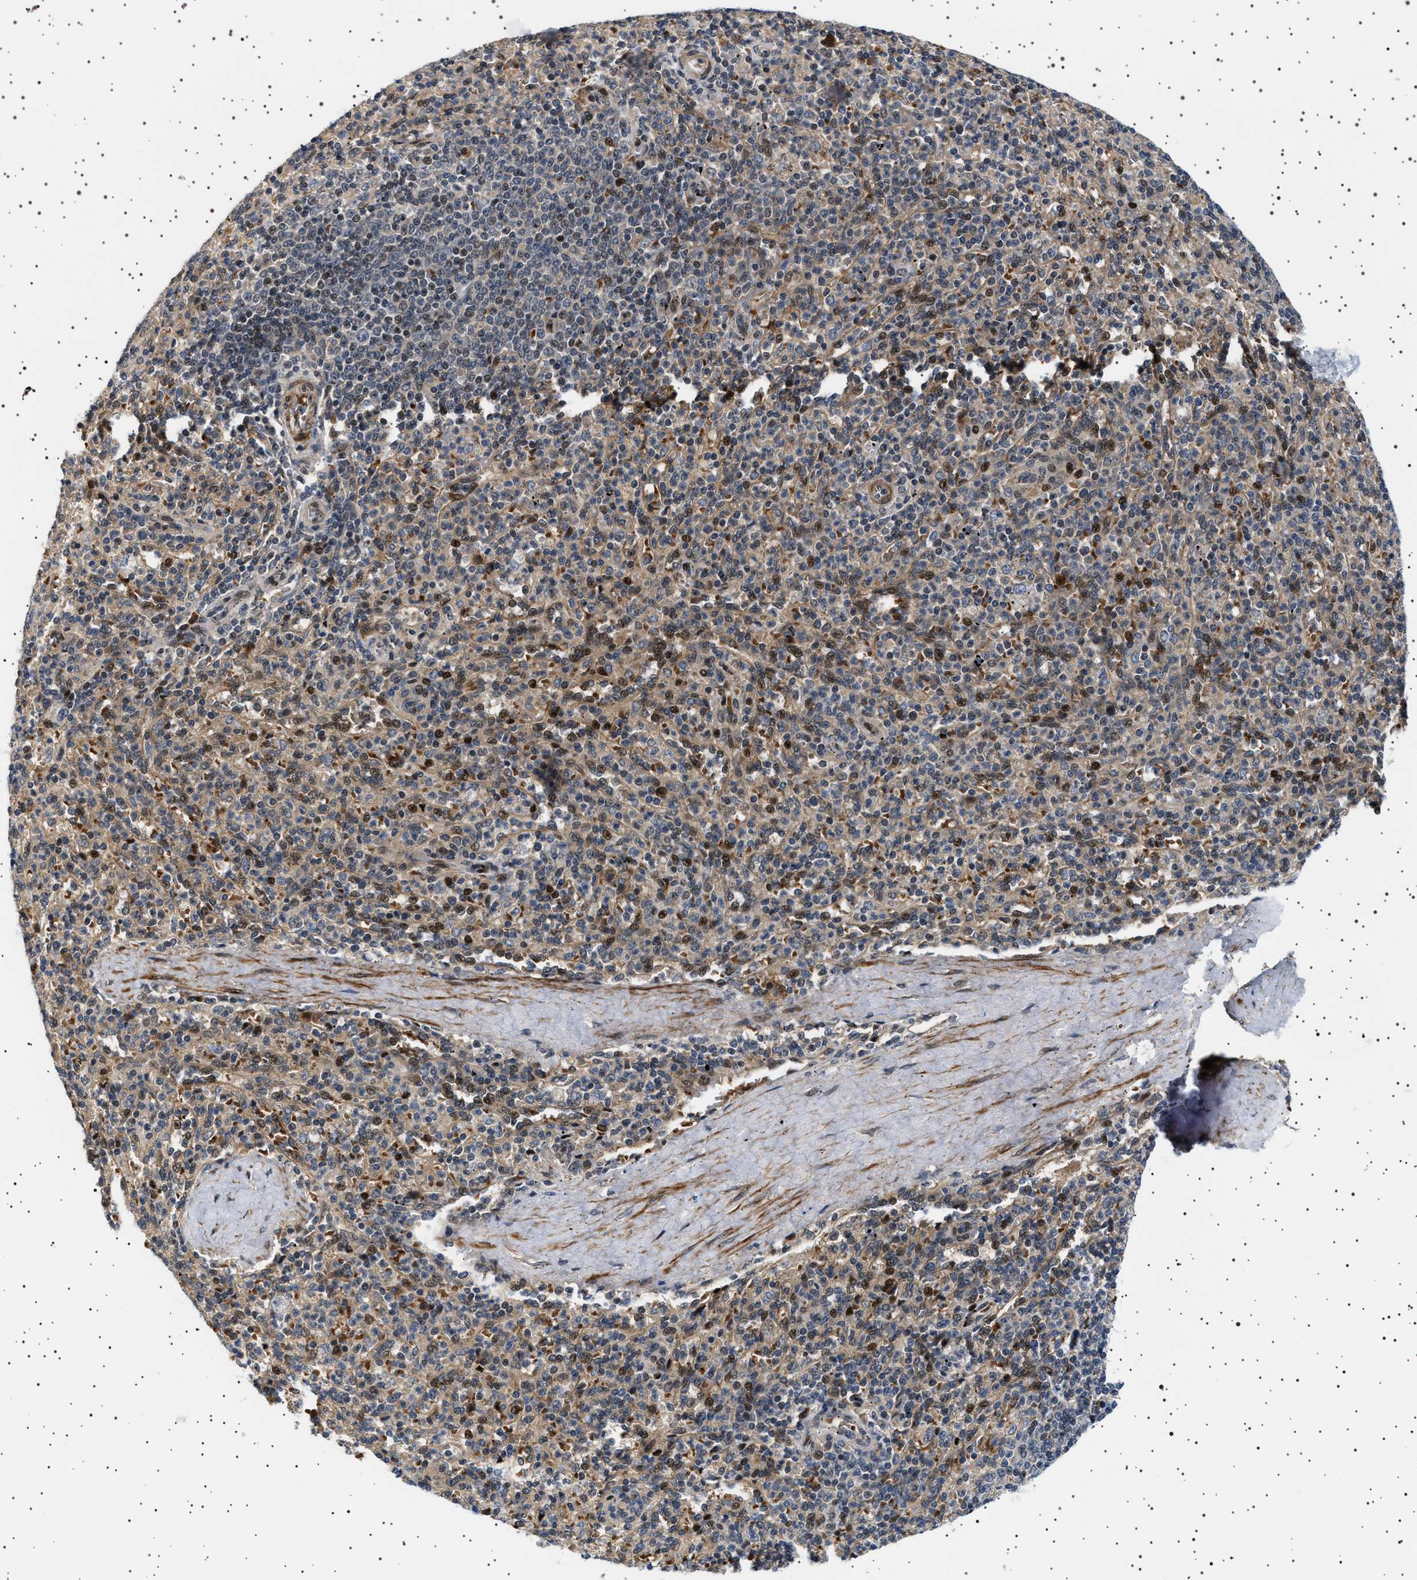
{"staining": {"intensity": "moderate", "quantity": "25%-75%", "location": "cytoplasmic/membranous,nuclear"}, "tissue": "spleen", "cell_type": "Cells in red pulp", "image_type": "normal", "snomed": [{"axis": "morphology", "description": "Normal tissue, NOS"}, {"axis": "topography", "description": "Spleen"}], "caption": "Cells in red pulp reveal moderate cytoplasmic/membranous,nuclear expression in approximately 25%-75% of cells in unremarkable spleen.", "gene": "BAG3", "patient": {"sex": "male", "age": 36}}